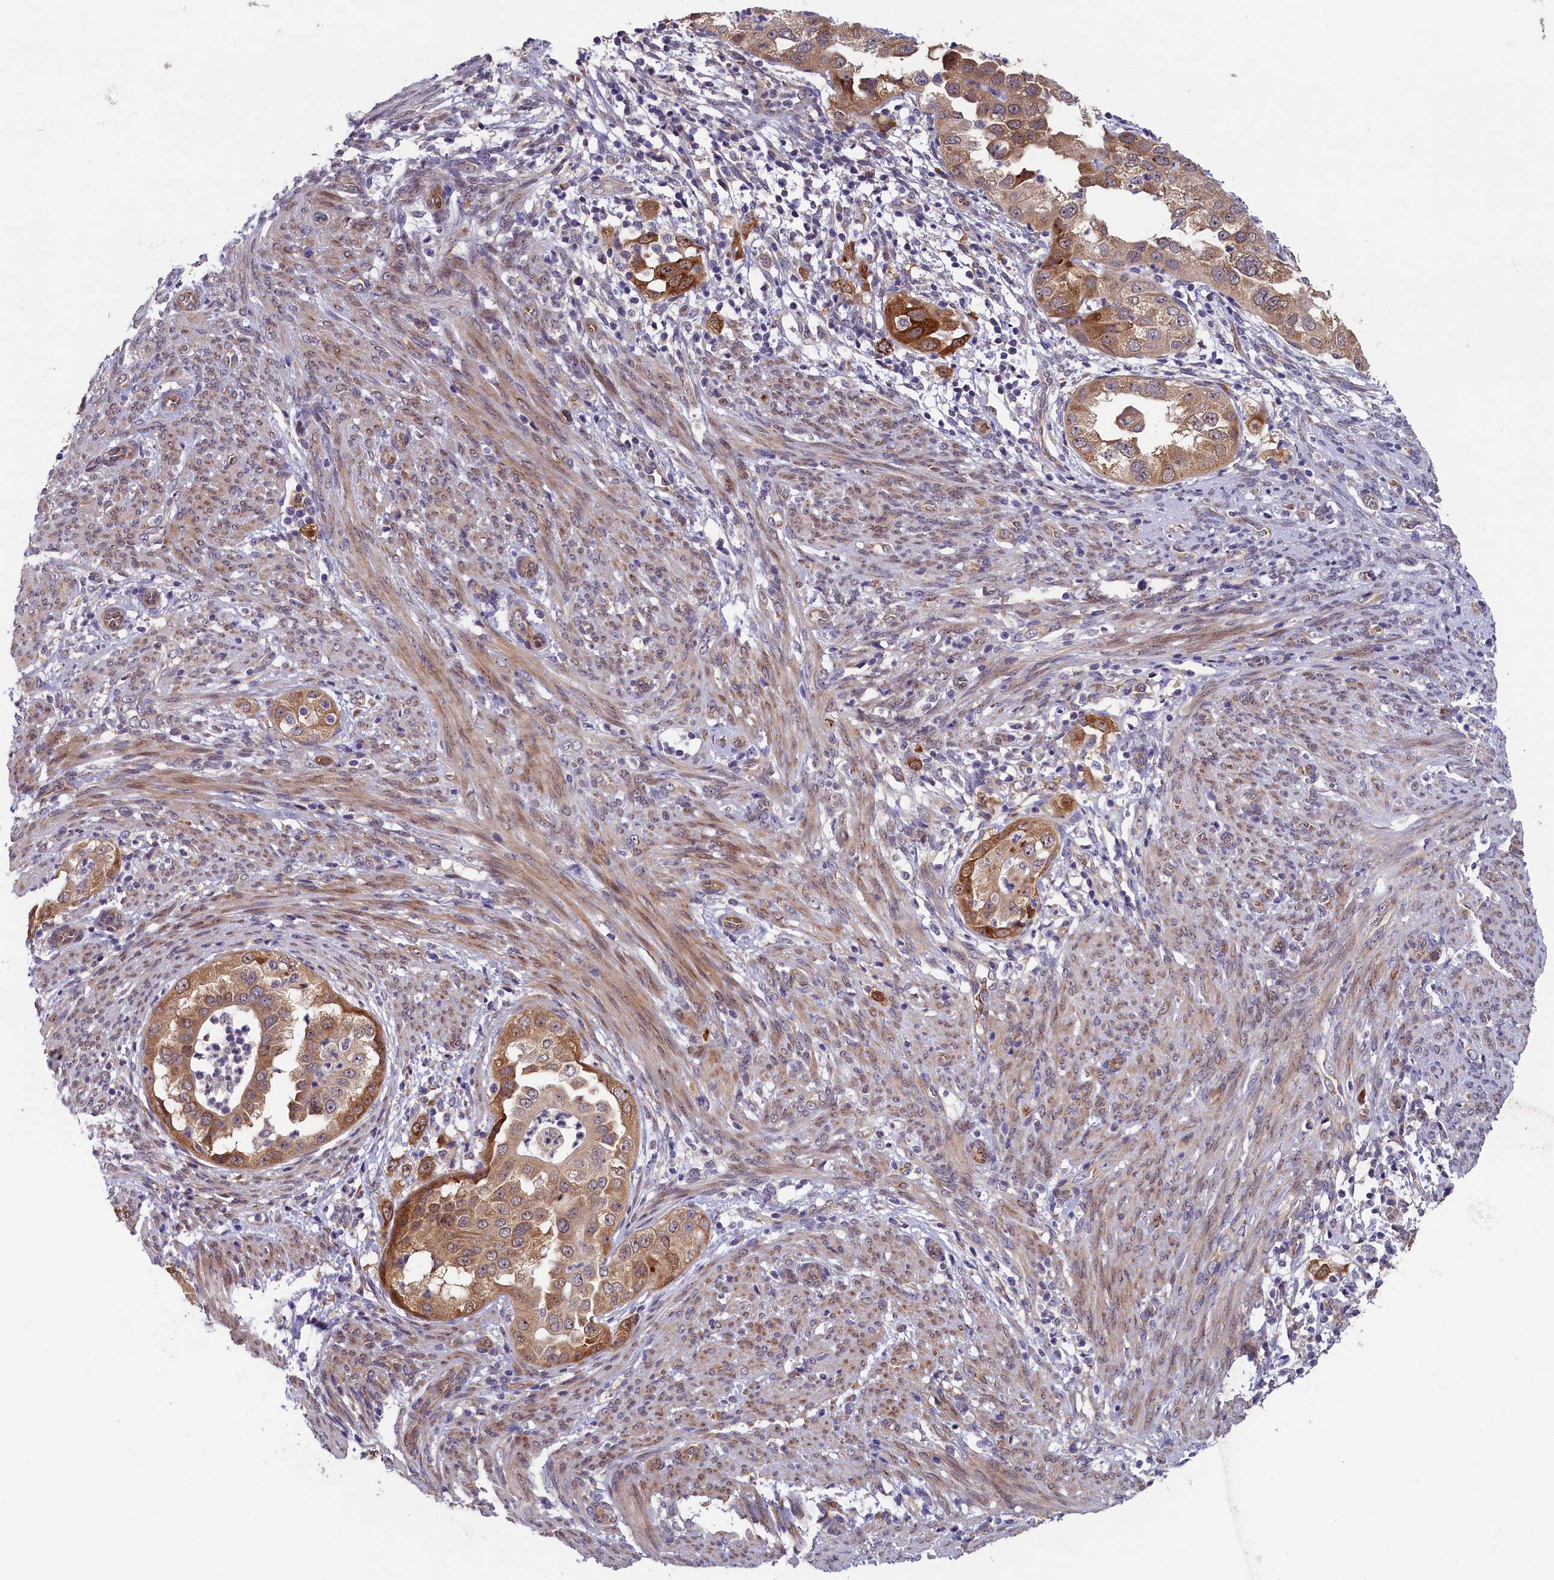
{"staining": {"intensity": "moderate", "quantity": ">75%", "location": "cytoplasmic/membranous"}, "tissue": "endometrial cancer", "cell_type": "Tumor cells", "image_type": "cancer", "snomed": [{"axis": "morphology", "description": "Adenocarcinoma, NOS"}, {"axis": "topography", "description": "Endometrium"}], "caption": "The photomicrograph reveals staining of endometrial adenocarcinoma, revealing moderate cytoplasmic/membranous protein expression (brown color) within tumor cells.", "gene": "CCDC9B", "patient": {"sex": "female", "age": 85}}